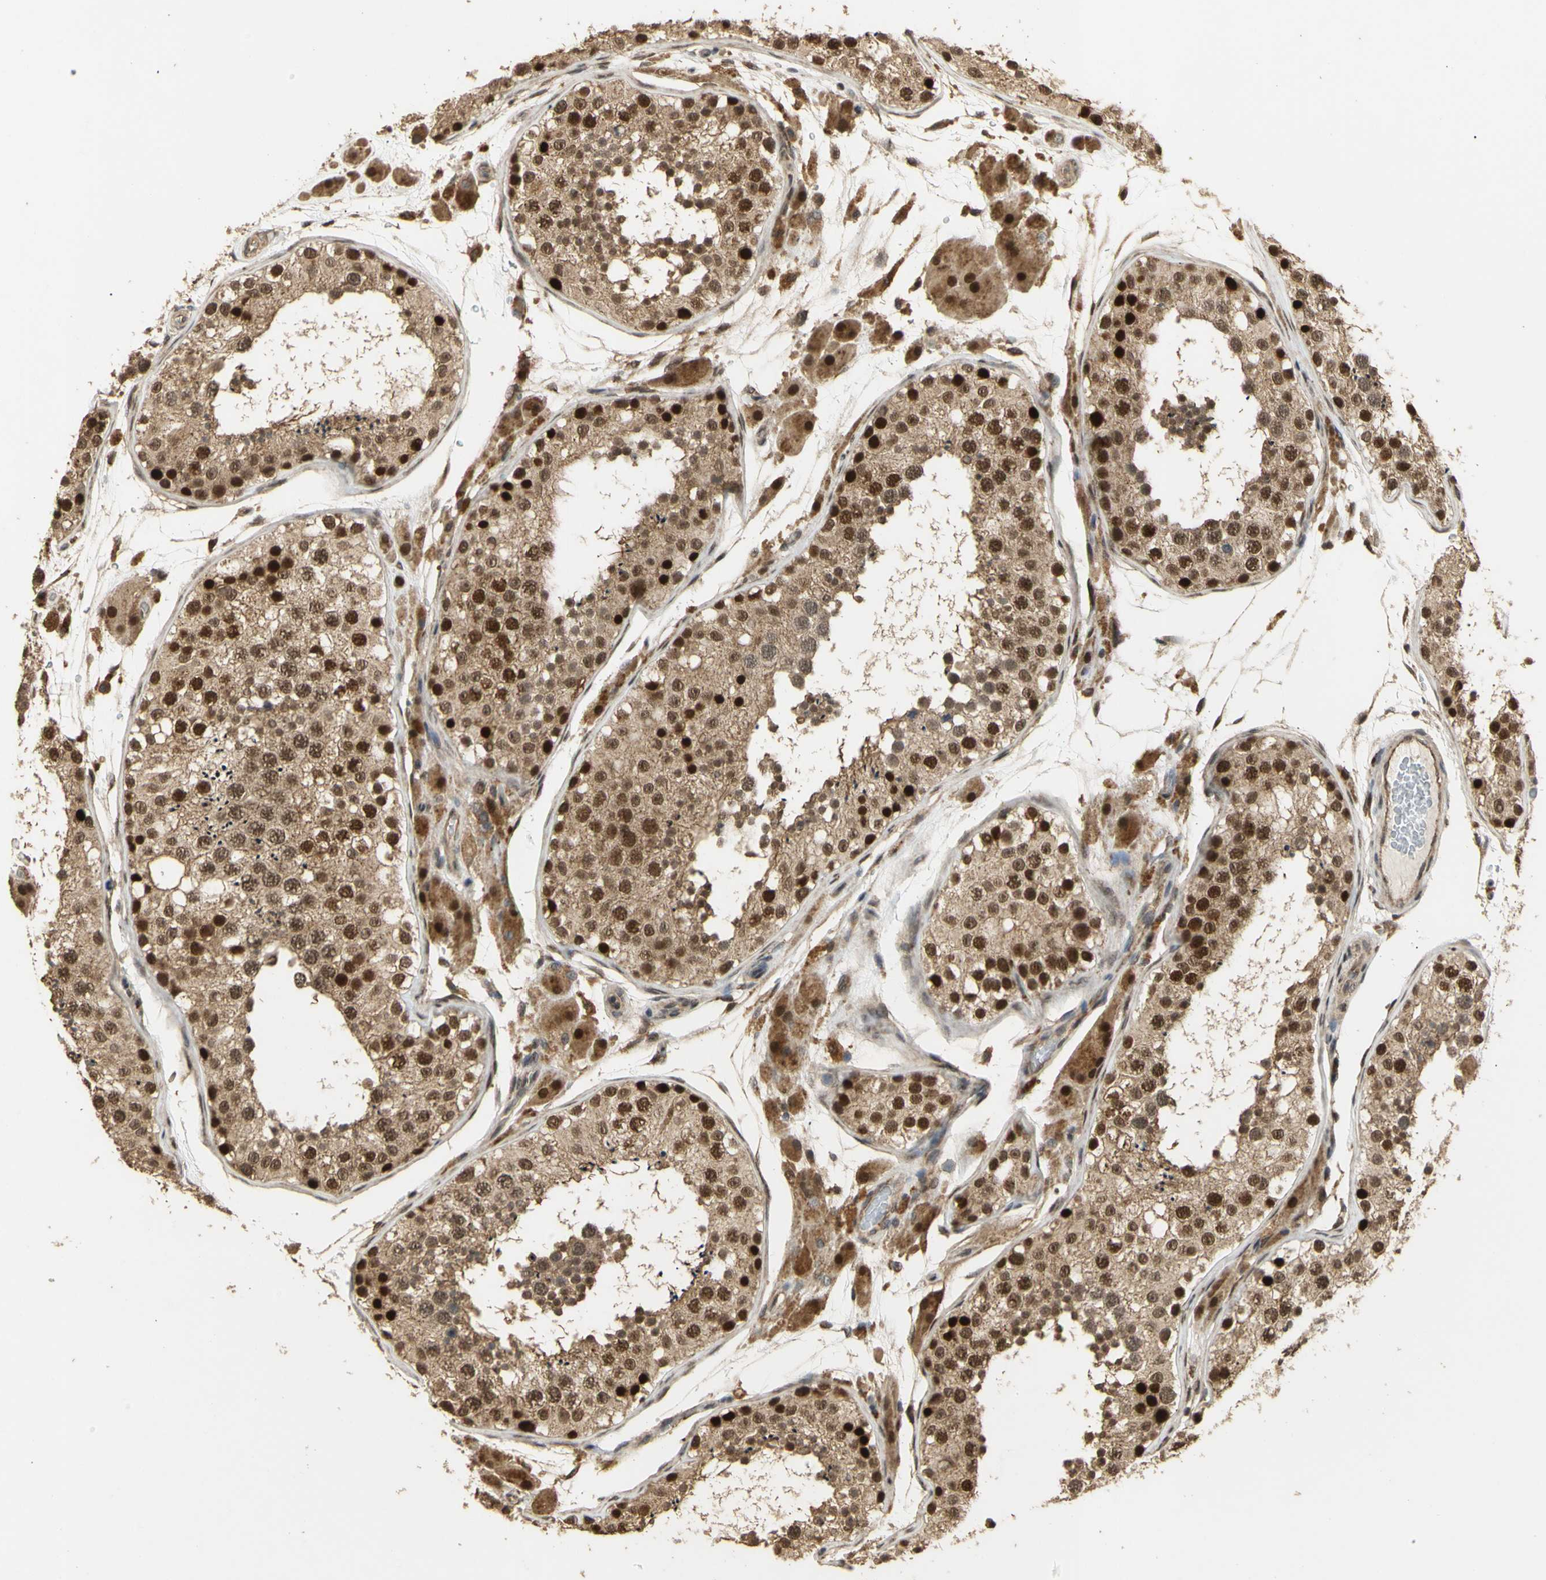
{"staining": {"intensity": "strong", "quantity": ">75%", "location": "cytoplasmic/membranous,nuclear"}, "tissue": "testis", "cell_type": "Cells in seminiferous ducts", "image_type": "normal", "snomed": [{"axis": "morphology", "description": "Normal tissue, NOS"}, {"axis": "topography", "description": "Testis"}], "caption": "Immunohistochemical staining of normal testis reveals strong cytoplasmic/membranous,nuclear protein expression in about >75% of cells in seminiferous ducts.", "gene": "GTF2E2", "patient": {"sex": "male", "age": 26}}